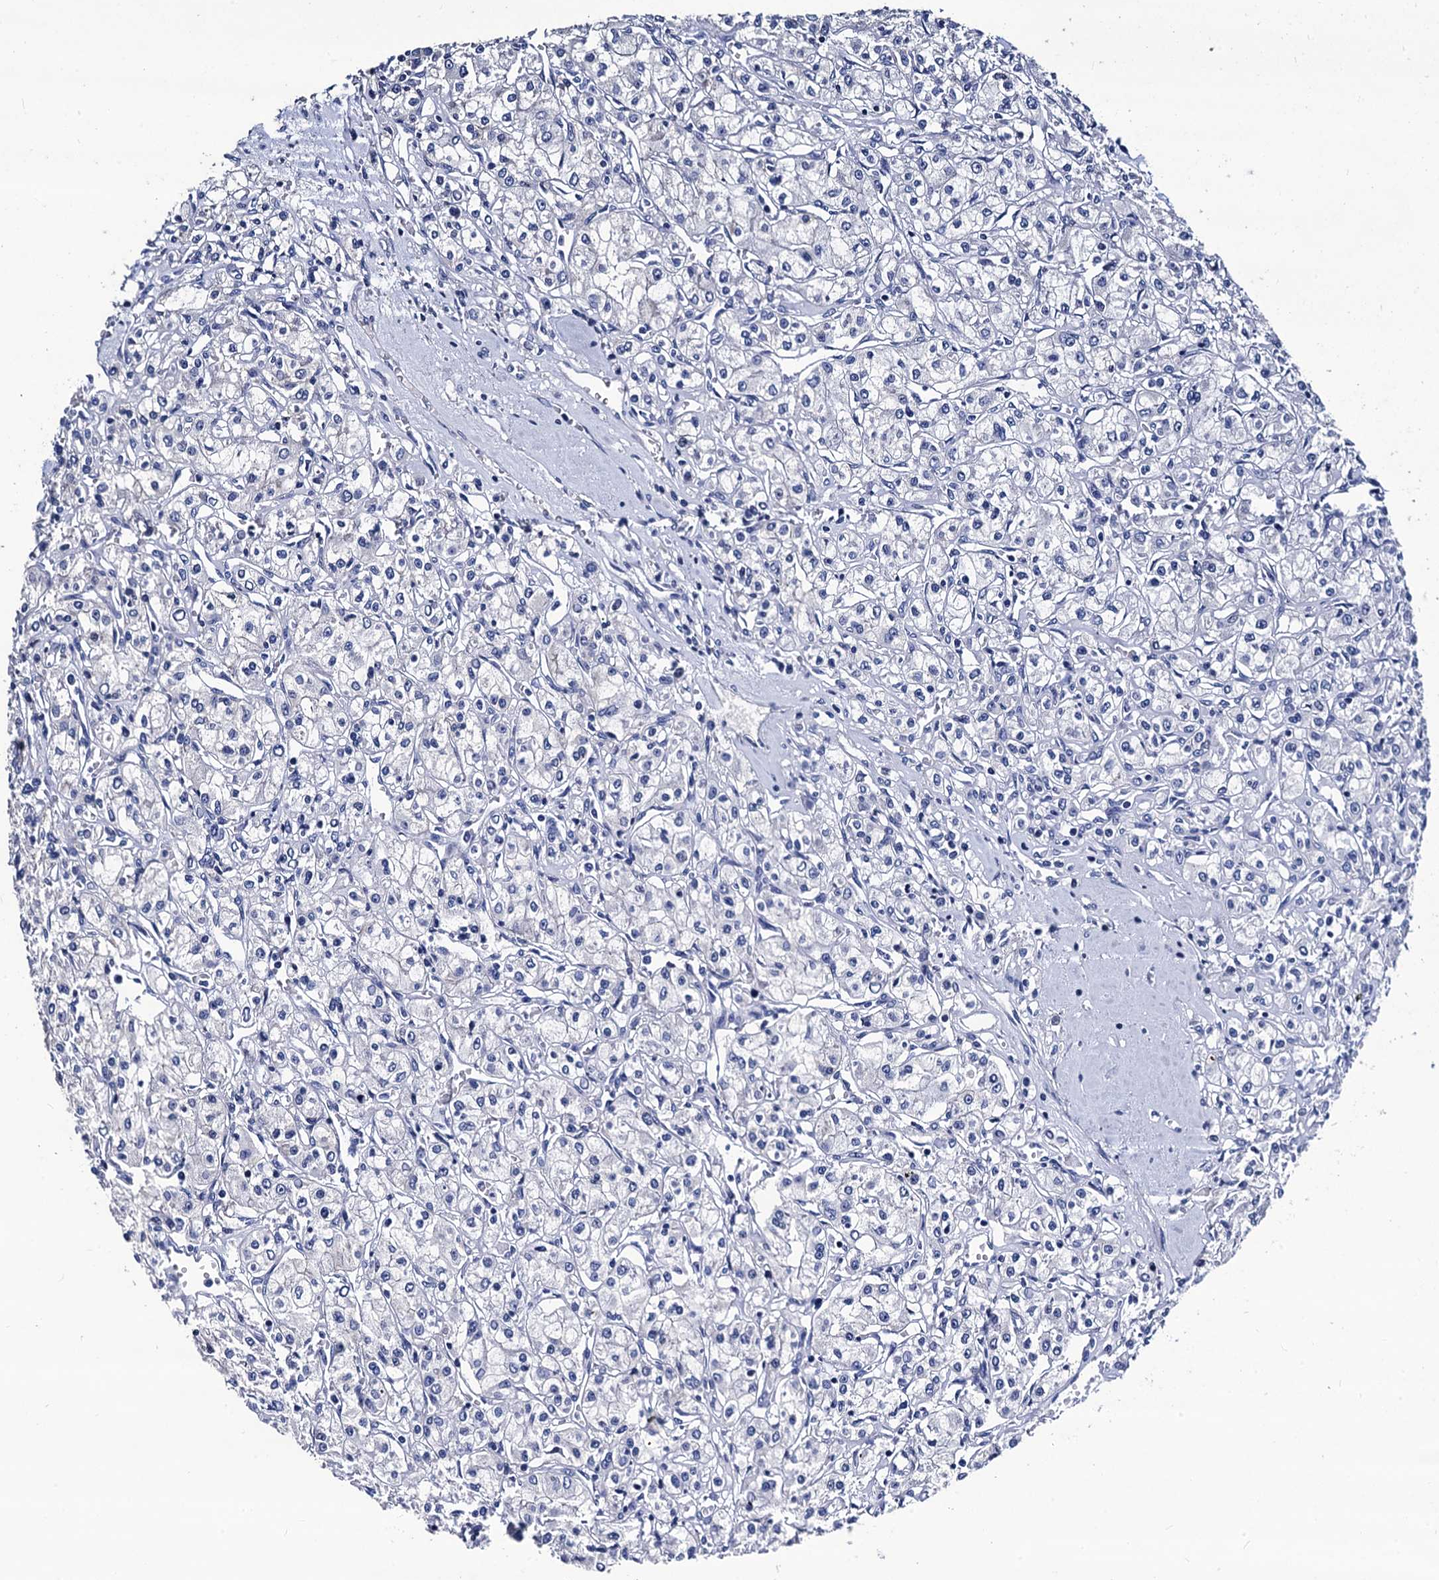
{"staining": {"intensity": "negative", "quantity": "none", "location": "none"}, "tissue": "renal cancer", "cell_type": "Tumor cells", "image_type": "cancer", "snomed": [{"axis": "morphology", "description": "Adenocarcinoma, NOS"}, {"axis": "topography", "description": "Kidney"}], "caption": "Renal adenocarcinoma was stained to show a protein in brown. There is no significant expression in tumor cells.", "gene": "LRRC30", "patient": {"sex": "female", "age": 59}}